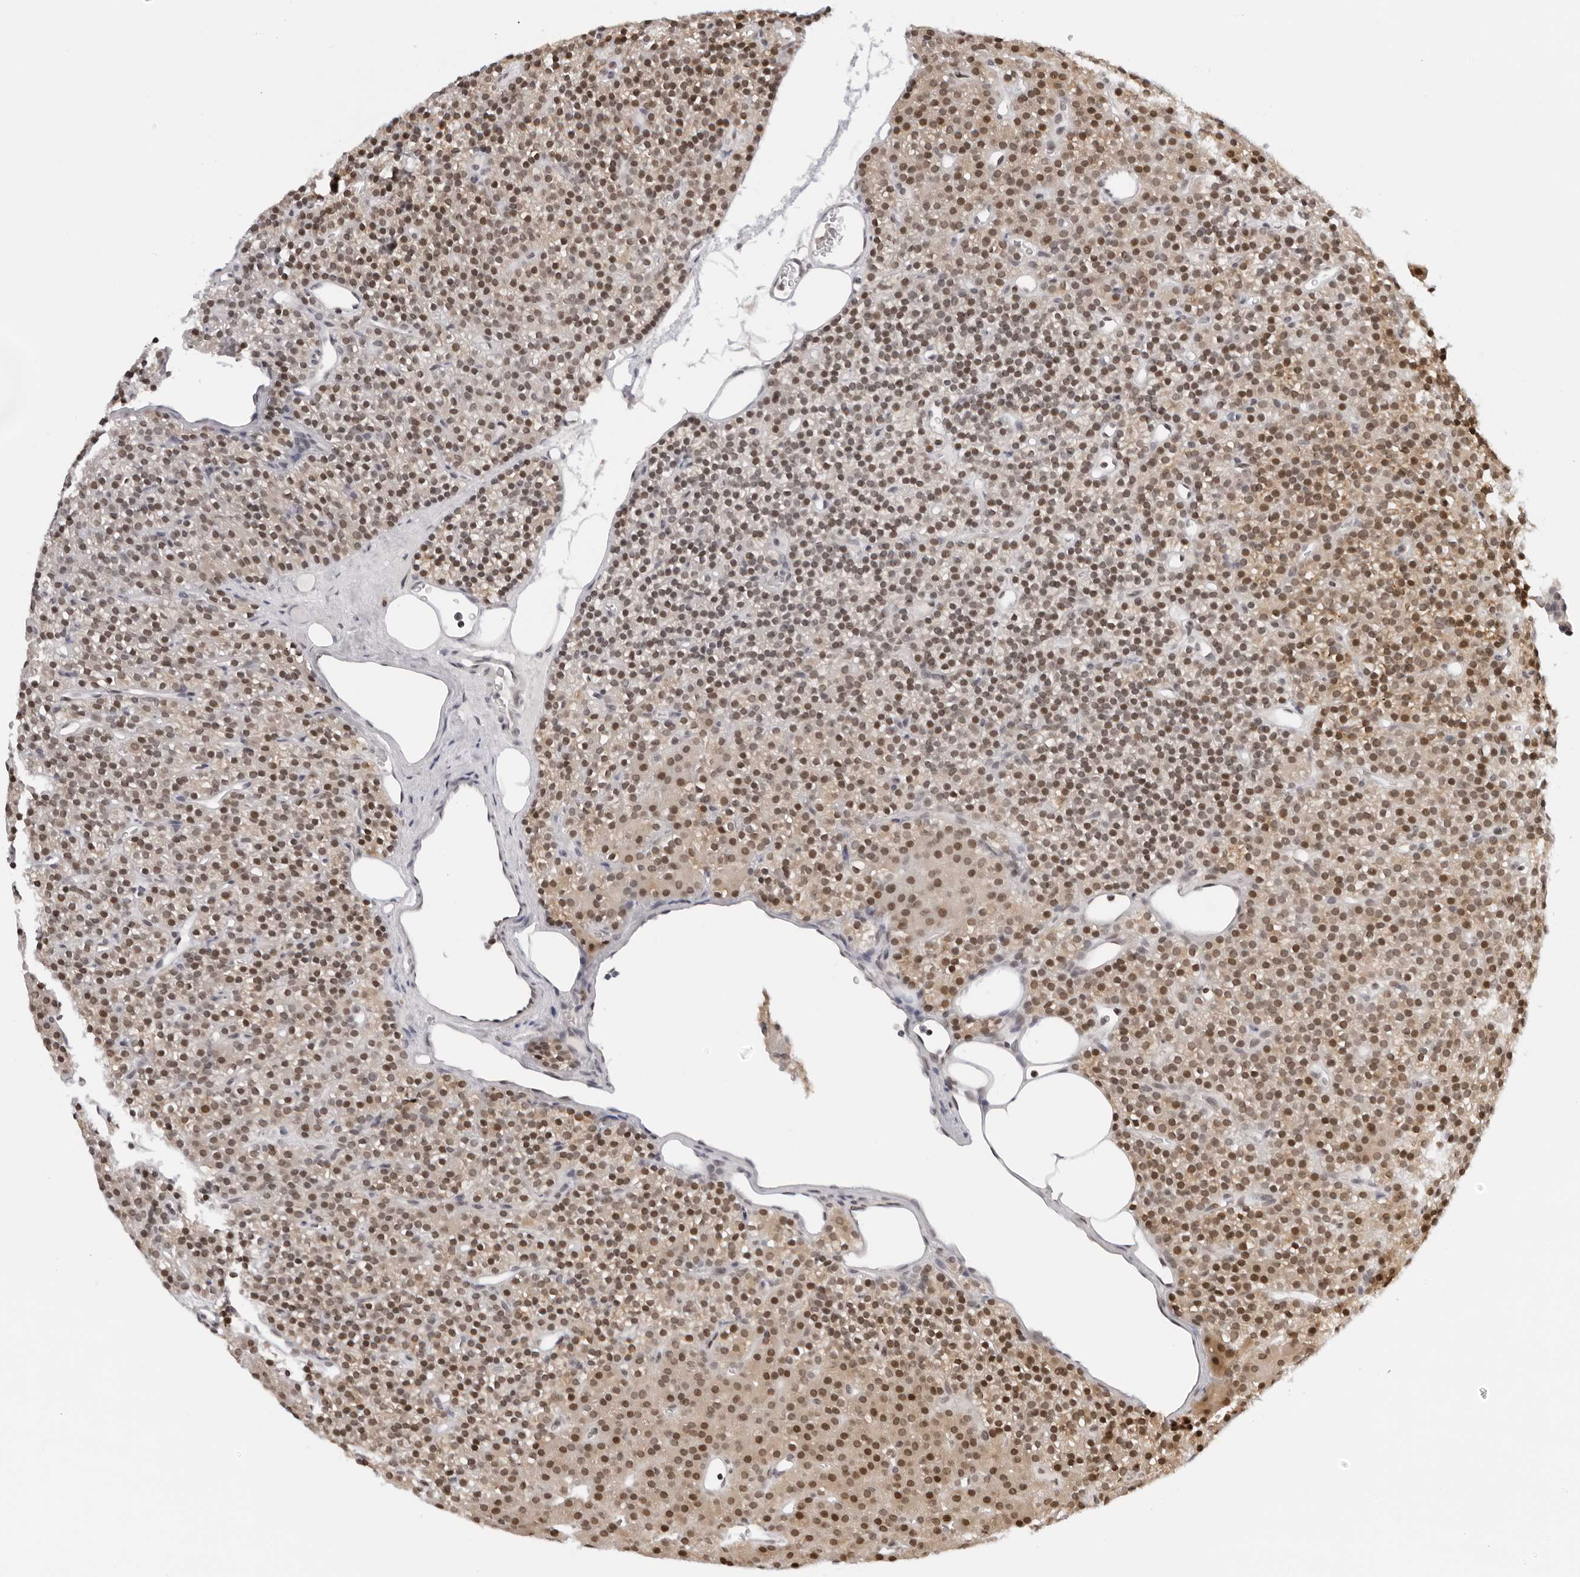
{"staining": {"intensity": "moderate", "quantity": ">75%", "location": "nuclear"}, "tissue": "parathyroid gland", "cell_type": "Glandular cells", "image_type": "normal", "snomed": [{"axis": "morphology", "description": "Normal tissue, NOS"}, {"axis": "morphology", "description": "Hyperplasia, NOS"}, {"axis": "topography", "description": "Parathyroid gland"}], "caption": "A histopathology image of human parathyroid gland stained for a protein reveals moderate nuclear brown staining in glandular cells.", "gene": "MSH6", "patient": {"sex": "male", "age": 44}}